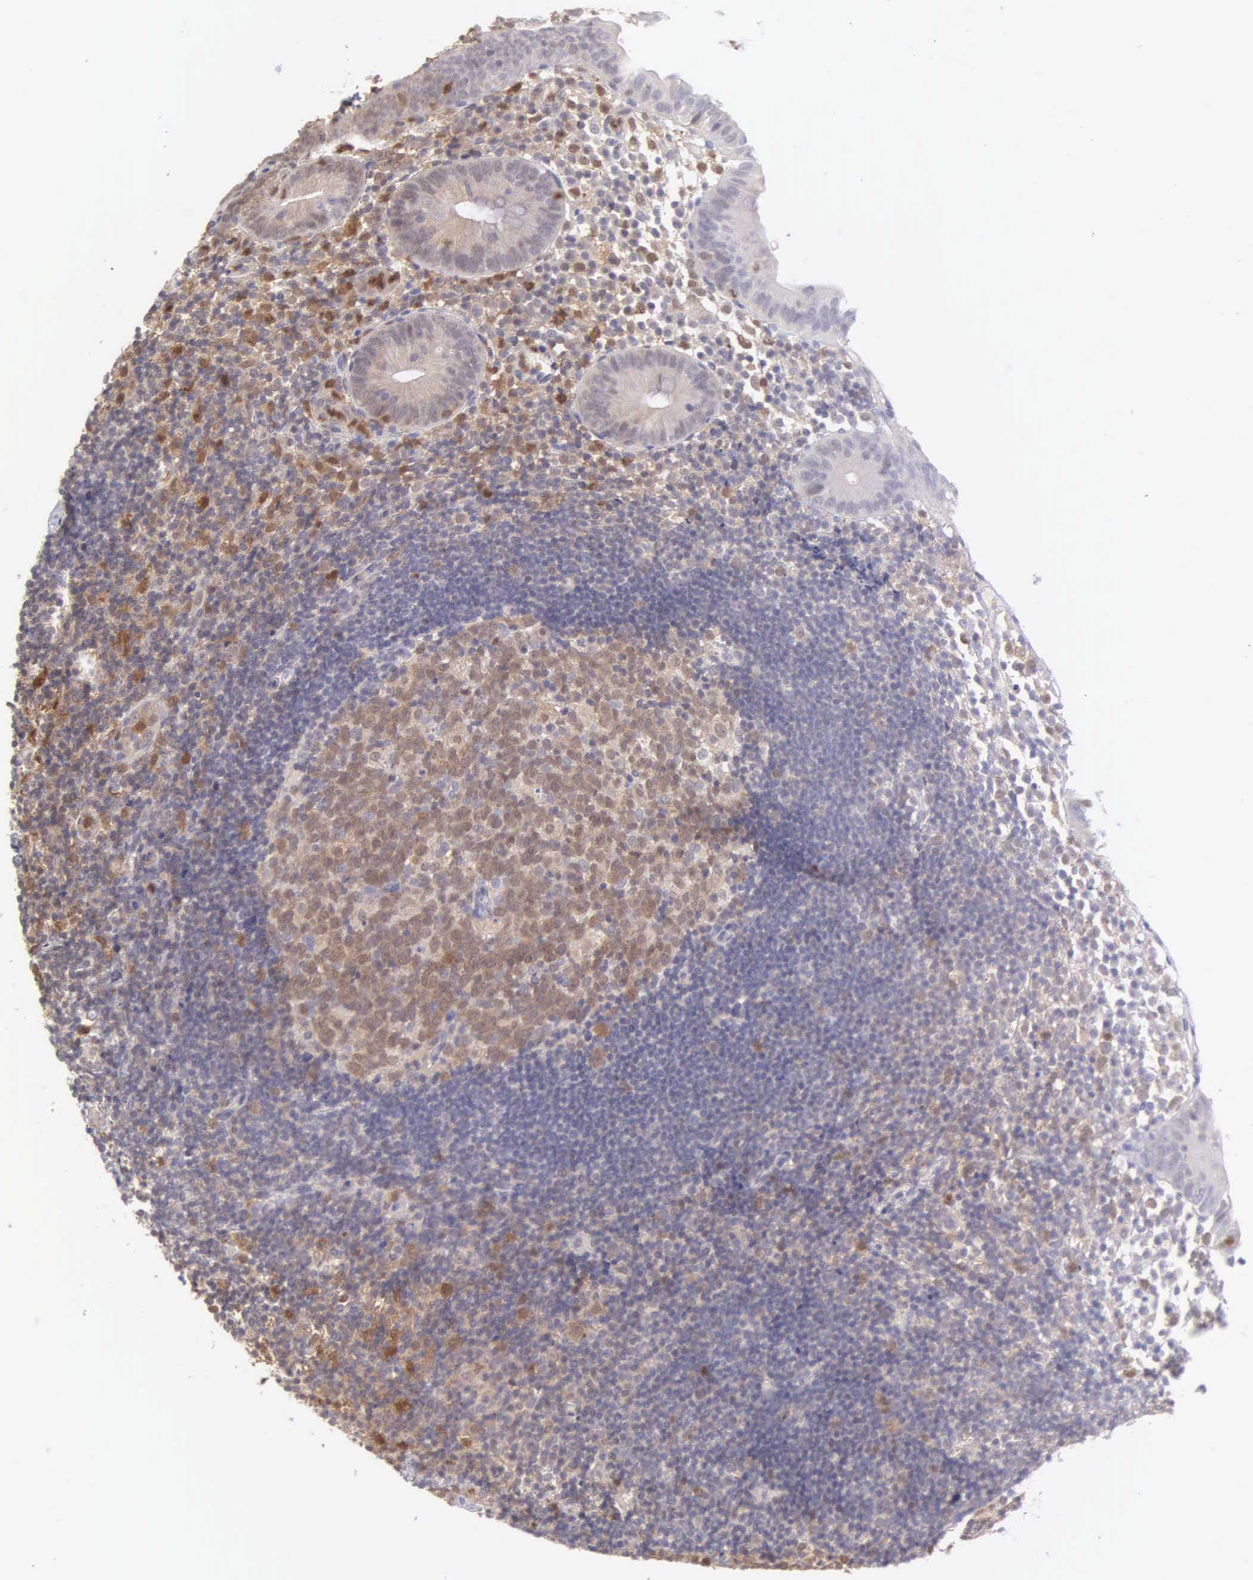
{"staining": {"intensity": "negative", "quantity": "none", "location": "none"}, "tissue": "appendix", "cell_type": "Glandular cells", "image_type": "normal", "snomed": [{"axis": "morphology", "description": "Normal tissue, NOS"}, {"axis": "topography", "description": "Appendix"}], "caption": "This micrograph is of benign appendix stained with IHC to label a protein in brown with the nuclei are counter-stained blue. There is no staining in glandular cells.", "gene": "BID", "patient": {"sex": "male", "age": 25}}